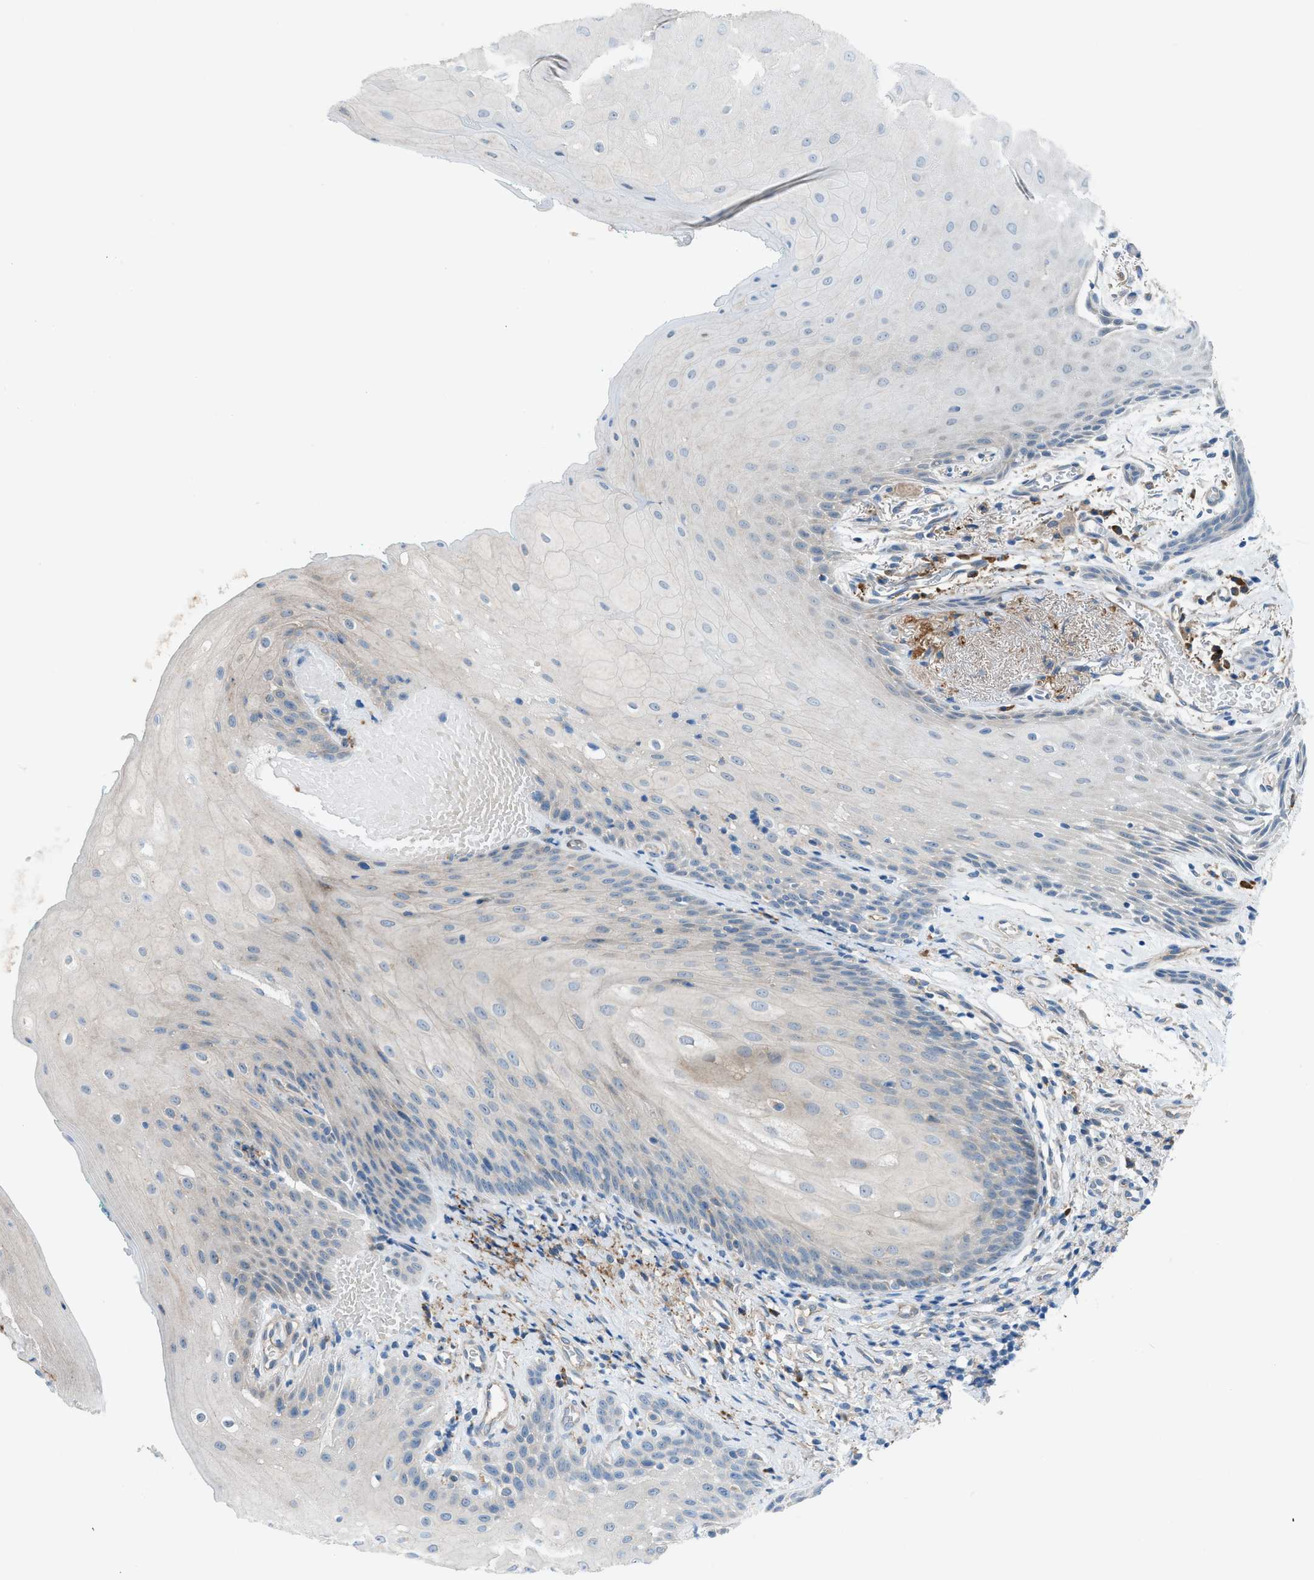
{"staining": {"intensity": "negative", "quantity": "none", "location": "none"}, "tissue": "oral mucosa", "cell_type": "Squamous epithelial cells", "image_type": "normal", "snomed": [{"axis": "morphology", "description": "Normal tissue, NOS"}, {"axis": "morphology", "description": "Squamous cell carcinoma, NOS"}, {"axis": "topography", "description": "Oral tissue"}, {"axis": "topography", "description": "Salivary gland"}, {"axis": "topography", "description": "Head-Neck"}], "caption": "An image of oral mucosa stained for a protein exhibits no brown staining in squamous epithelial cells. The staining was performed using DAB (3,3'-diaminobenzidine) to visualize the protein expression in brown, while the nuclei were stained in blue with hematoxylin (Magnification: 20x).", "gene": "HEG1", "patient": {"sex": "female", "age": 62}}